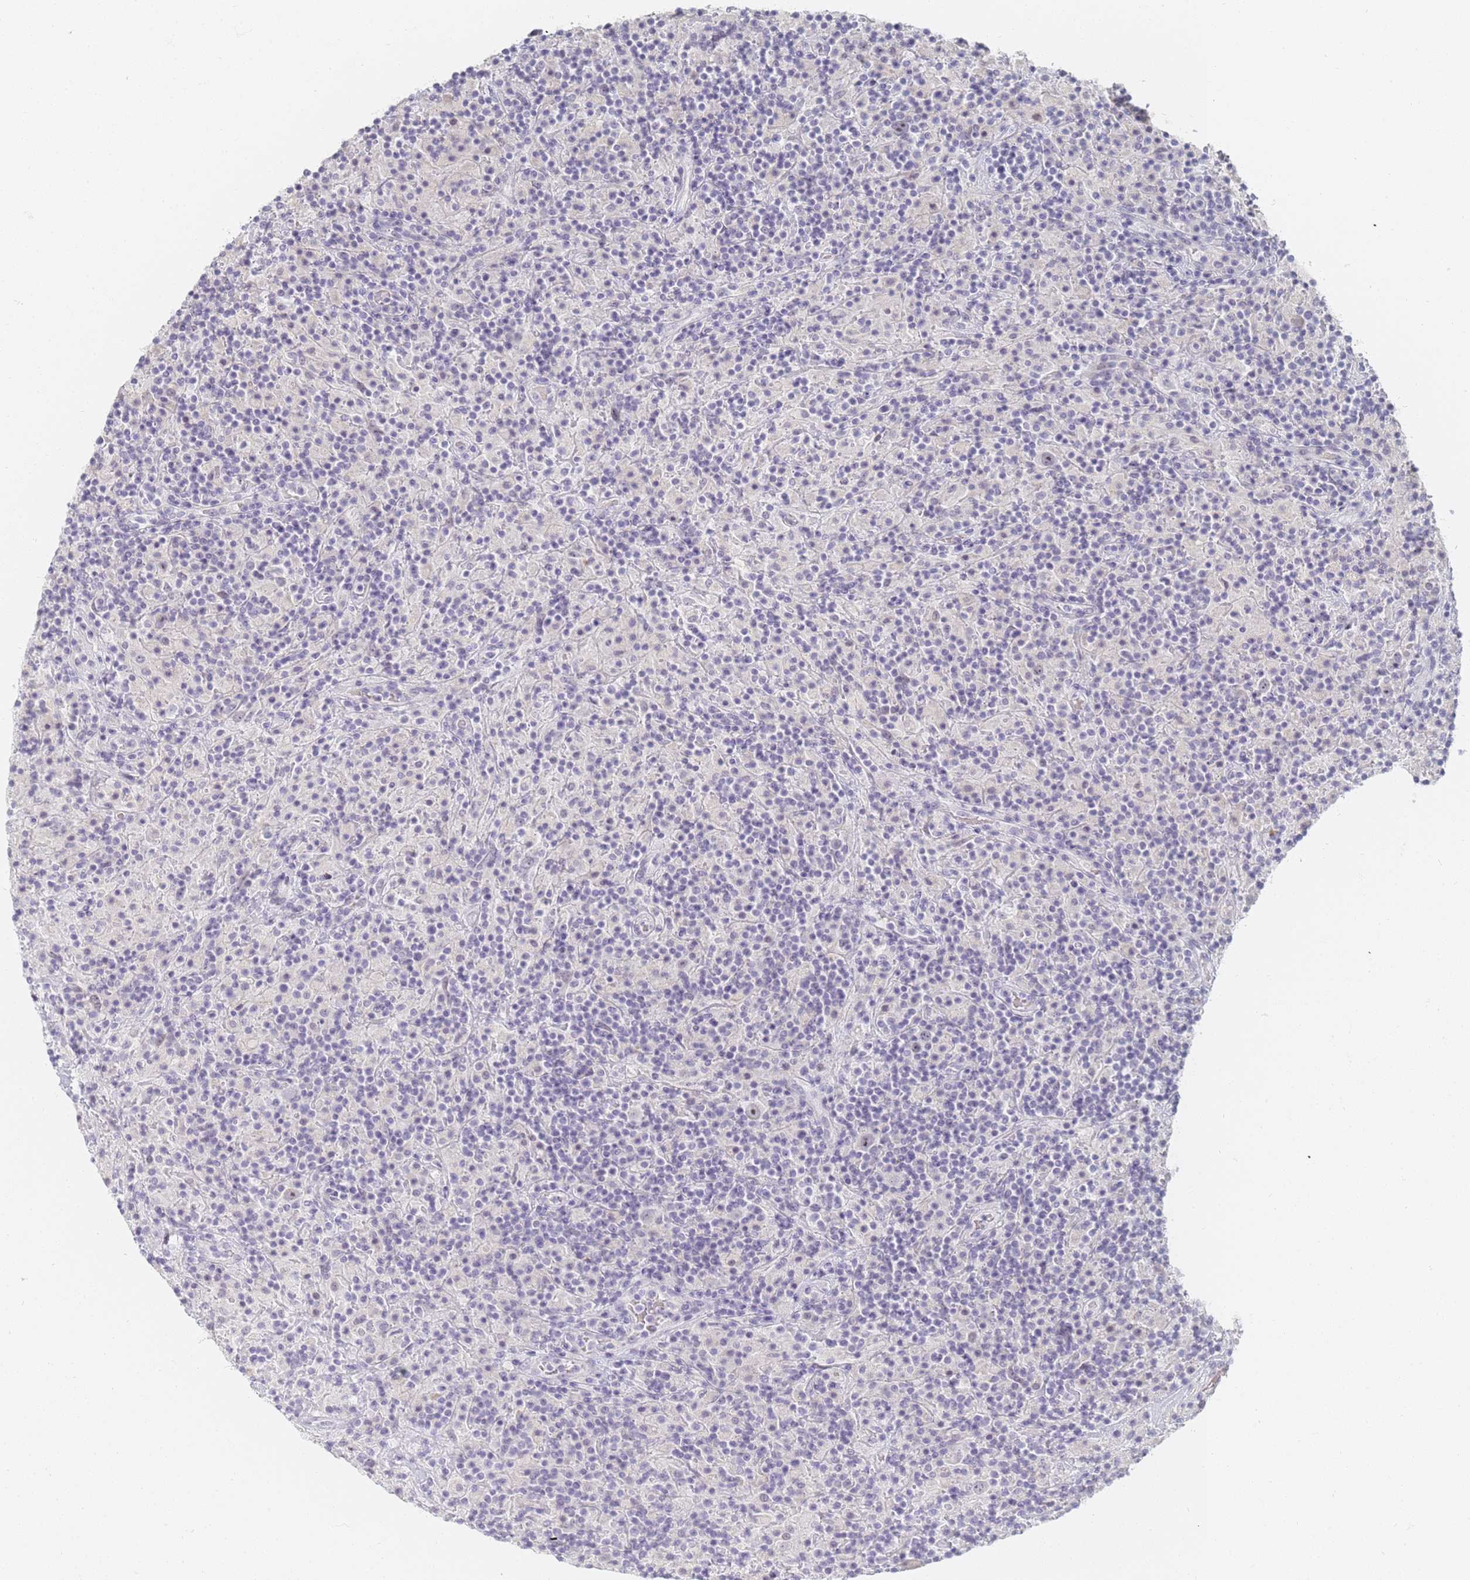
{"staining": {"intensity": "negative", "quantity": "none", "location": "none"}, "tissue": "lymphoma", "cell_type": "Tumor cells", "image_type": "cancer", "snomed": [{"axis": "morphology", "description": "Hodgkin's disease, NOS"}, {"axis": "topography", "description": "Lymph node"}], "caption": "Immunohistochemistry (IHC) histopathology image of human lymphoma stained for a protein (brown), which shows no positivity in tumor cells.", "gene": "SLC38A9", "patient": {"sex": "male", "age": 70}}